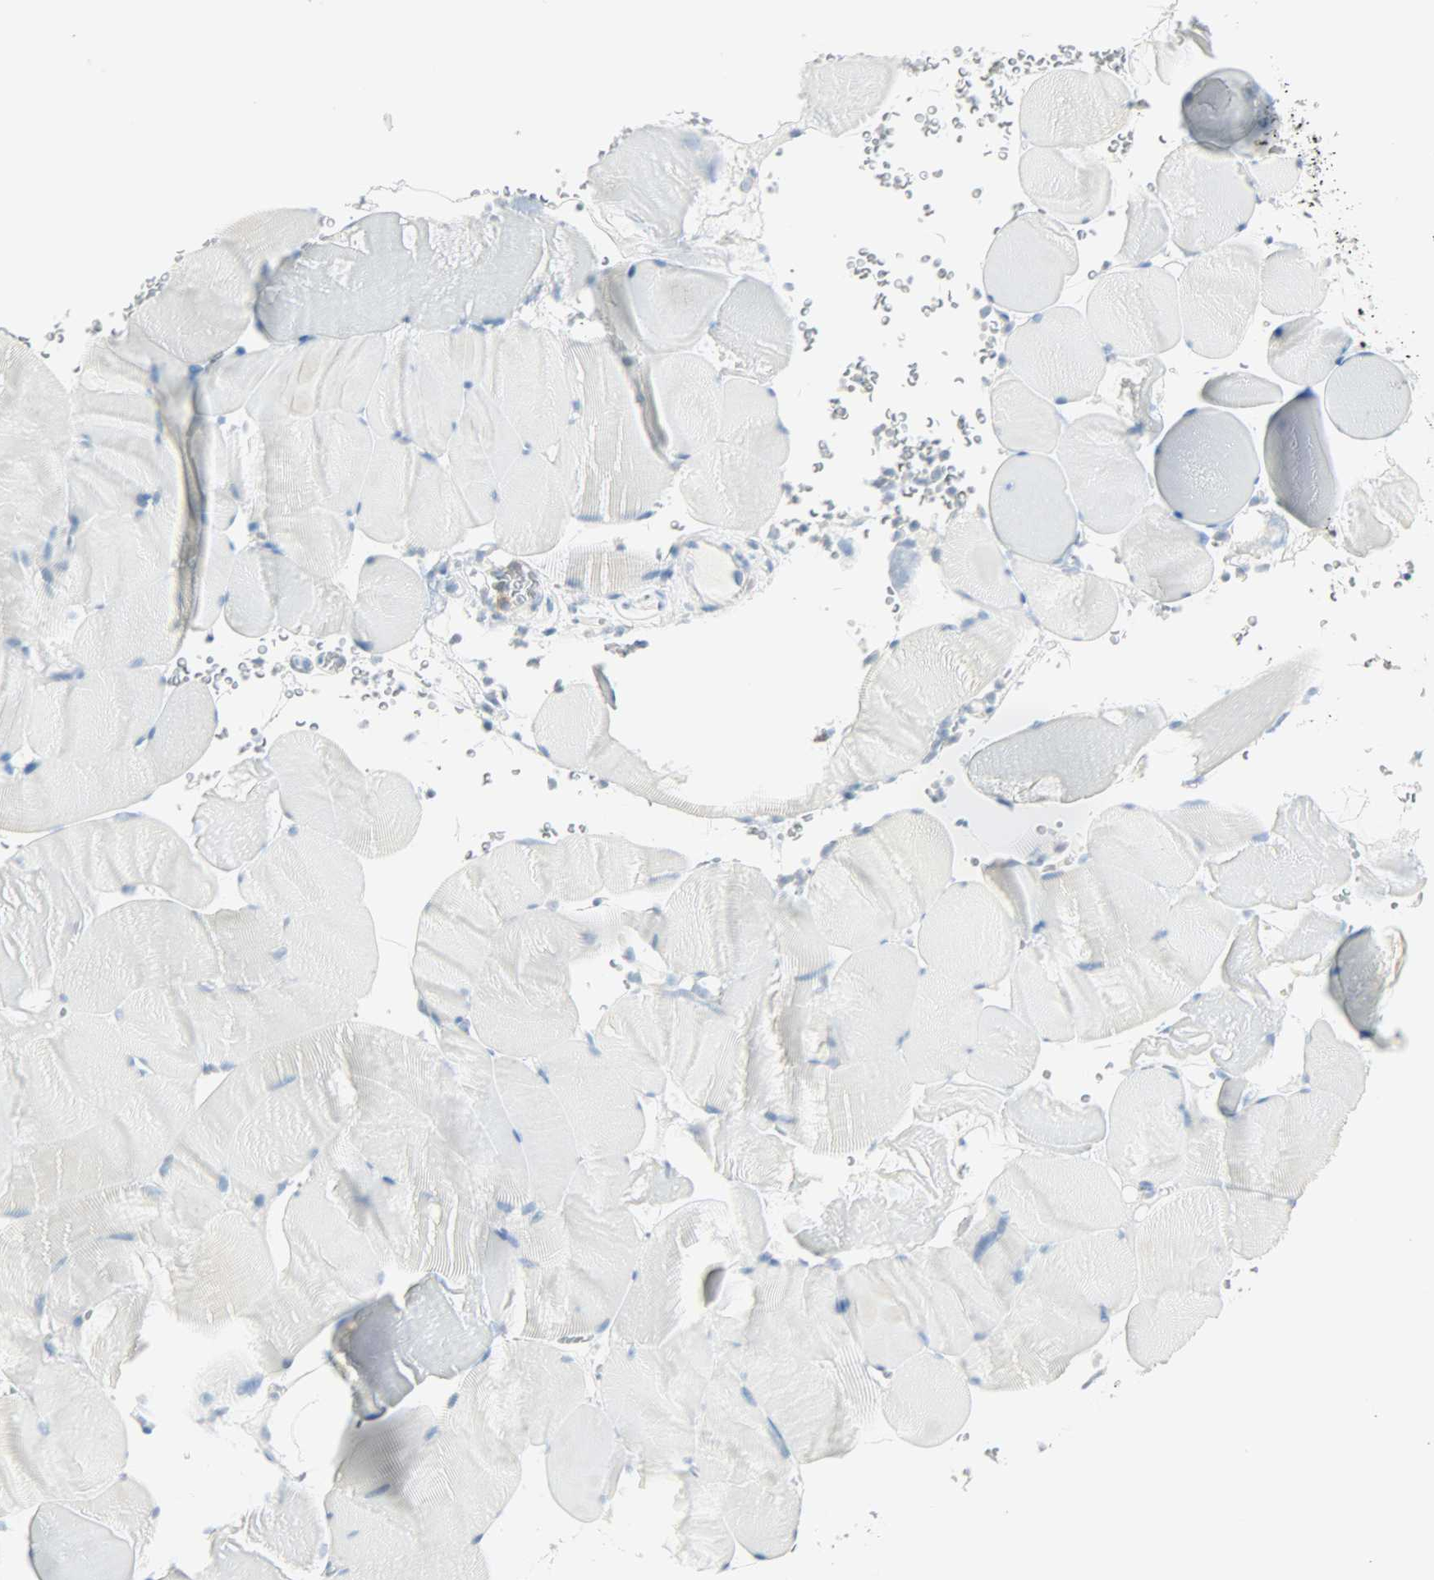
{"staining": {"intensity": "negative", "quantity": "none", "location": "none"}, "tissue": "skeletal muscle", "cell_type": "Myocytes", "image_type": "normal", "snomed": [{"axis": "morphology", "description": "Normal tissue, NOS"}, {"axis": "topography", "description": "Skeletal muscle"}], "caption": "Immunohistochemical staining of unremarkable skeletal muscle exhibits no significant positivity in myocytes.", "gene": "PTPN6", "patient": {"sex": "male", "age": 62}}